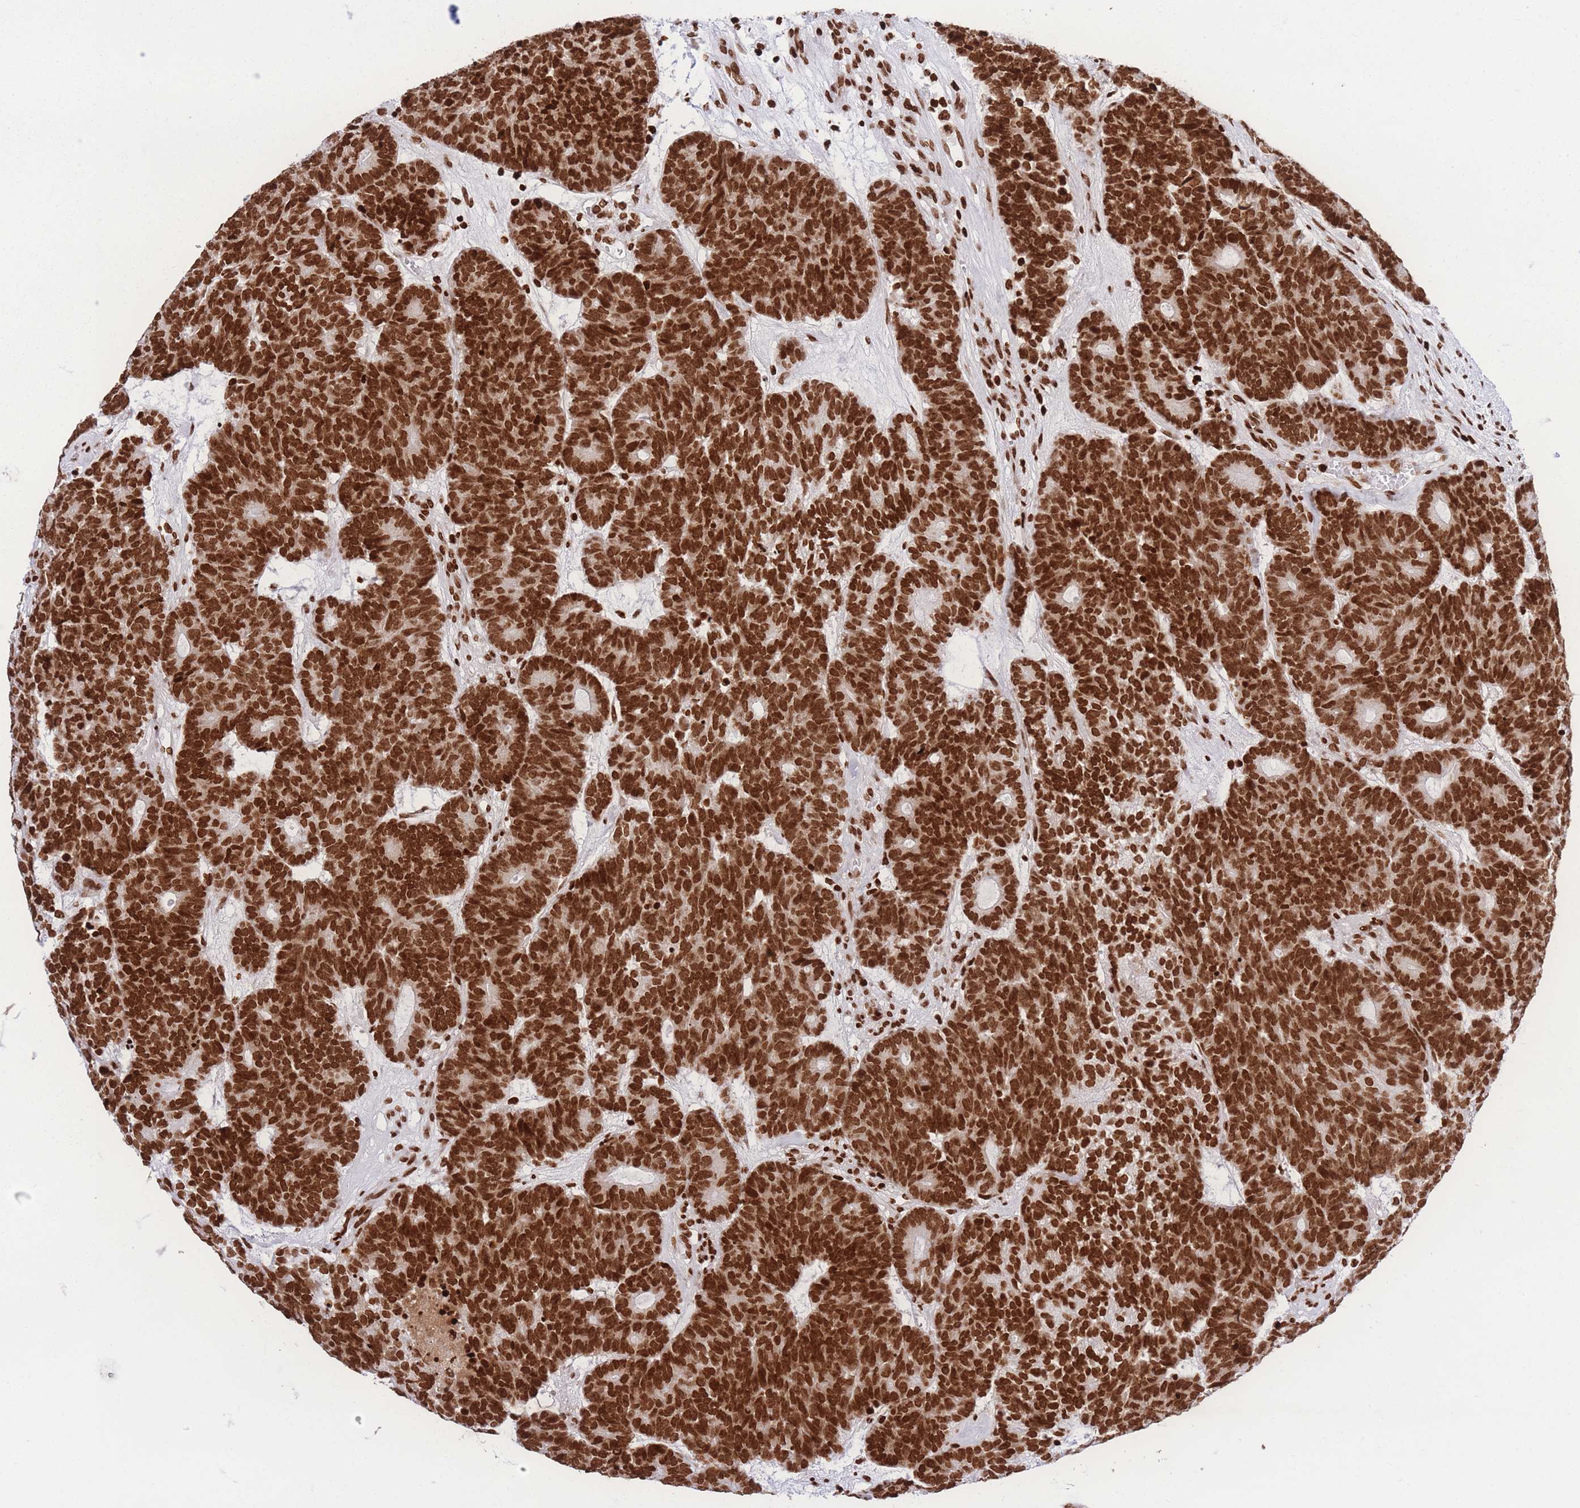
{"staining": {"intensity": "strong", "quantity": ">75%", "location": "nuclear"}, "tissue": "head and neck cancer", "cell_type": "Tumor cells", "image_type": "cancer", "snomed": [{"axis": "morphology", "description": "Adenocarcinoma, NOS"}, {"axis": "topography", "description": "Head-Neck"}], "caption": "This is a micrograph of immunohistochemistry (IHC) staining of adenocarcinoma (head and neck), which shows strong staining in the nuclear of tumor cells.", "gene": "H2BC11", "patient": {"sex": "female", "age": 81}}